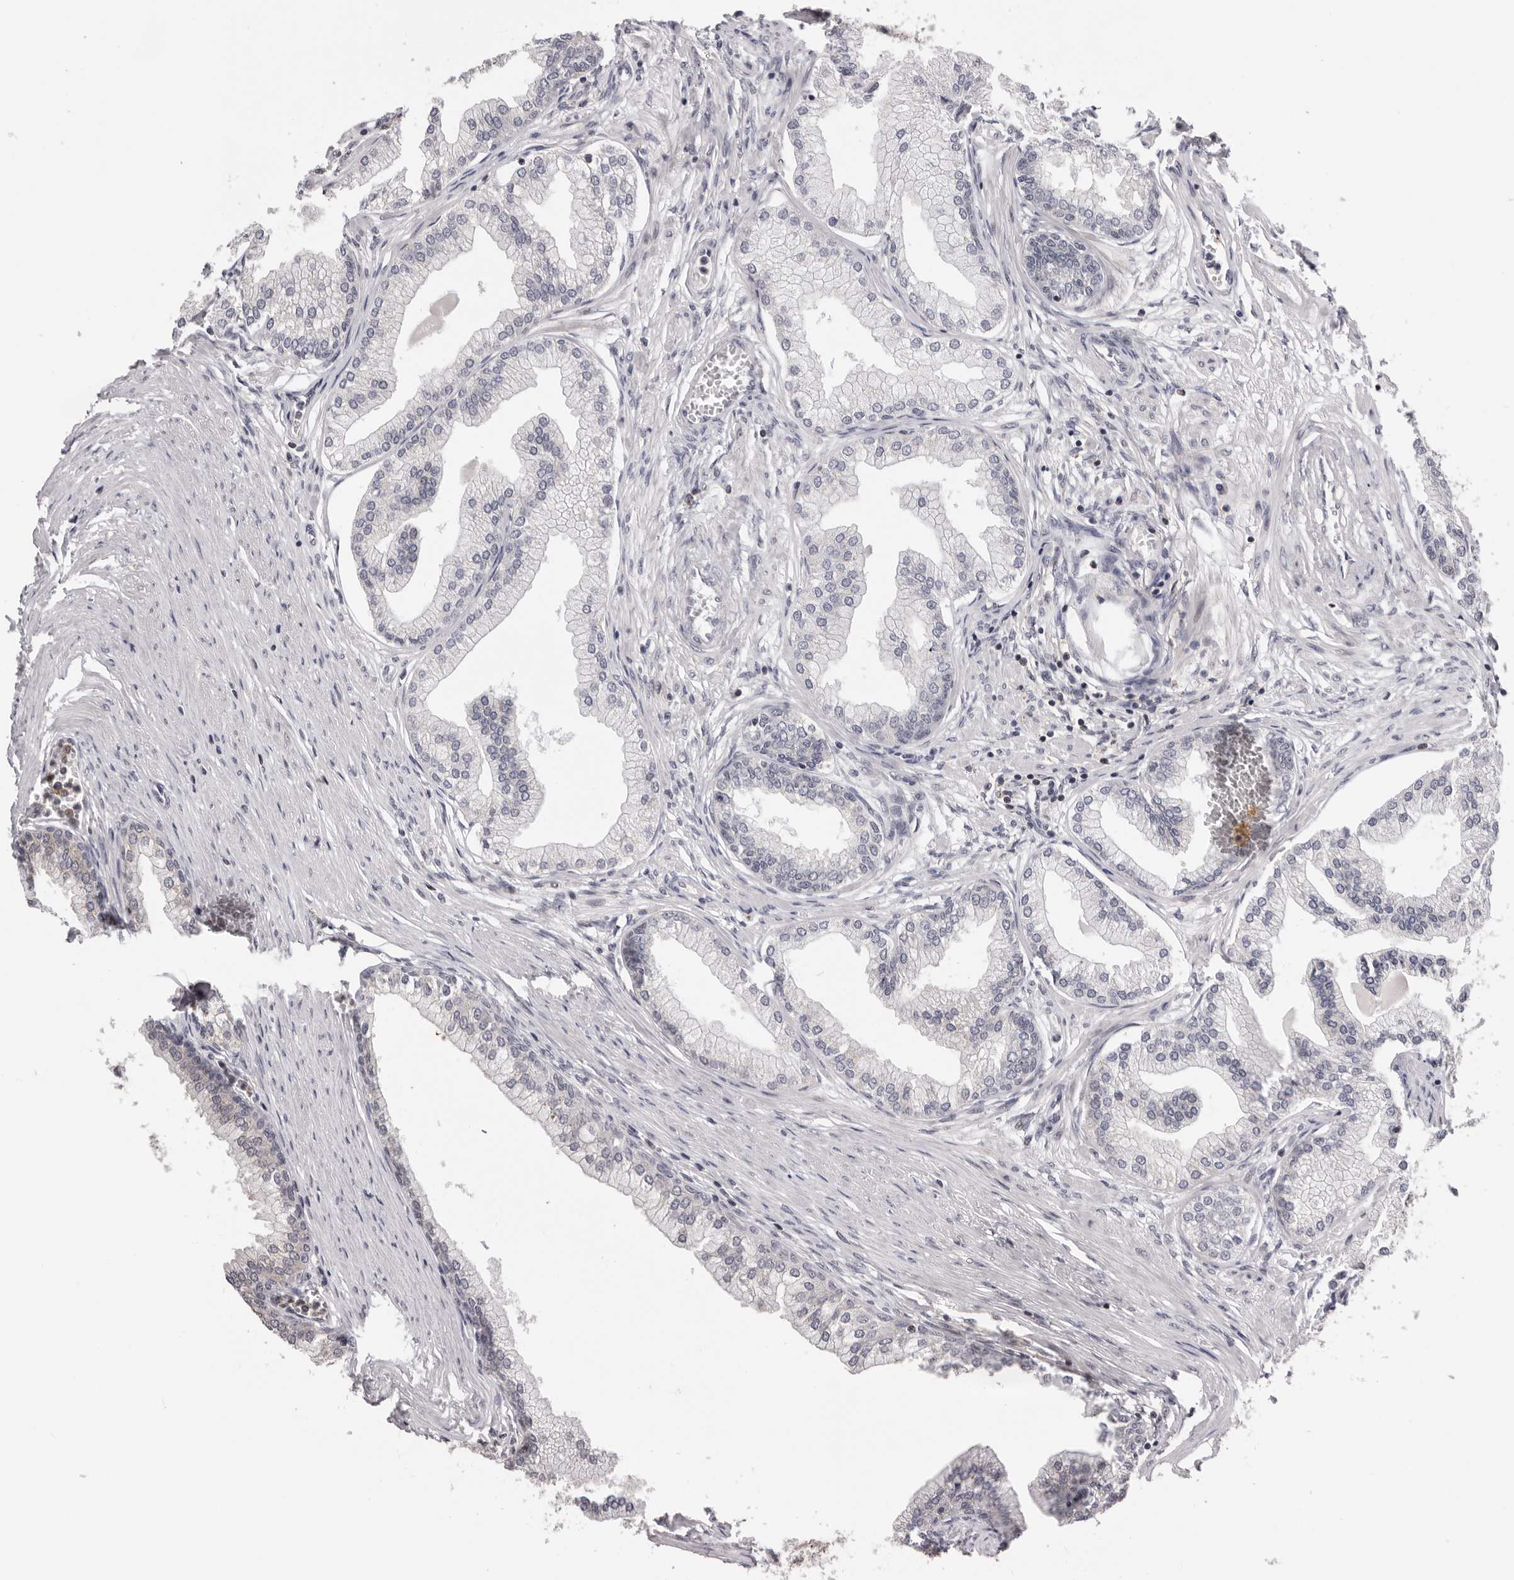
{"staining": {"intensity": "weak", "quantity": "<25%", "location": "cytoplasmic/membranous"}, "tissue": "prostate", "cell_type": "Glandular cells", "image_type": "normal", "snomed": [{"axis": "morphology", "description": "Normal tissue, NOS"}, {"axis": "morphology", "description": "Urothelial carcinoma, Low grade"}, {"axis": "topography", "description": "Urinary bladder"}, {"axis": "topography", "description": "Prostate"}], "caption": "The immunohistochemistry (IHC) image has no significant positivity in glandular cells of prostate.", "gene": "KIF2B", "patient": {"sex": "male", "age": 60}}